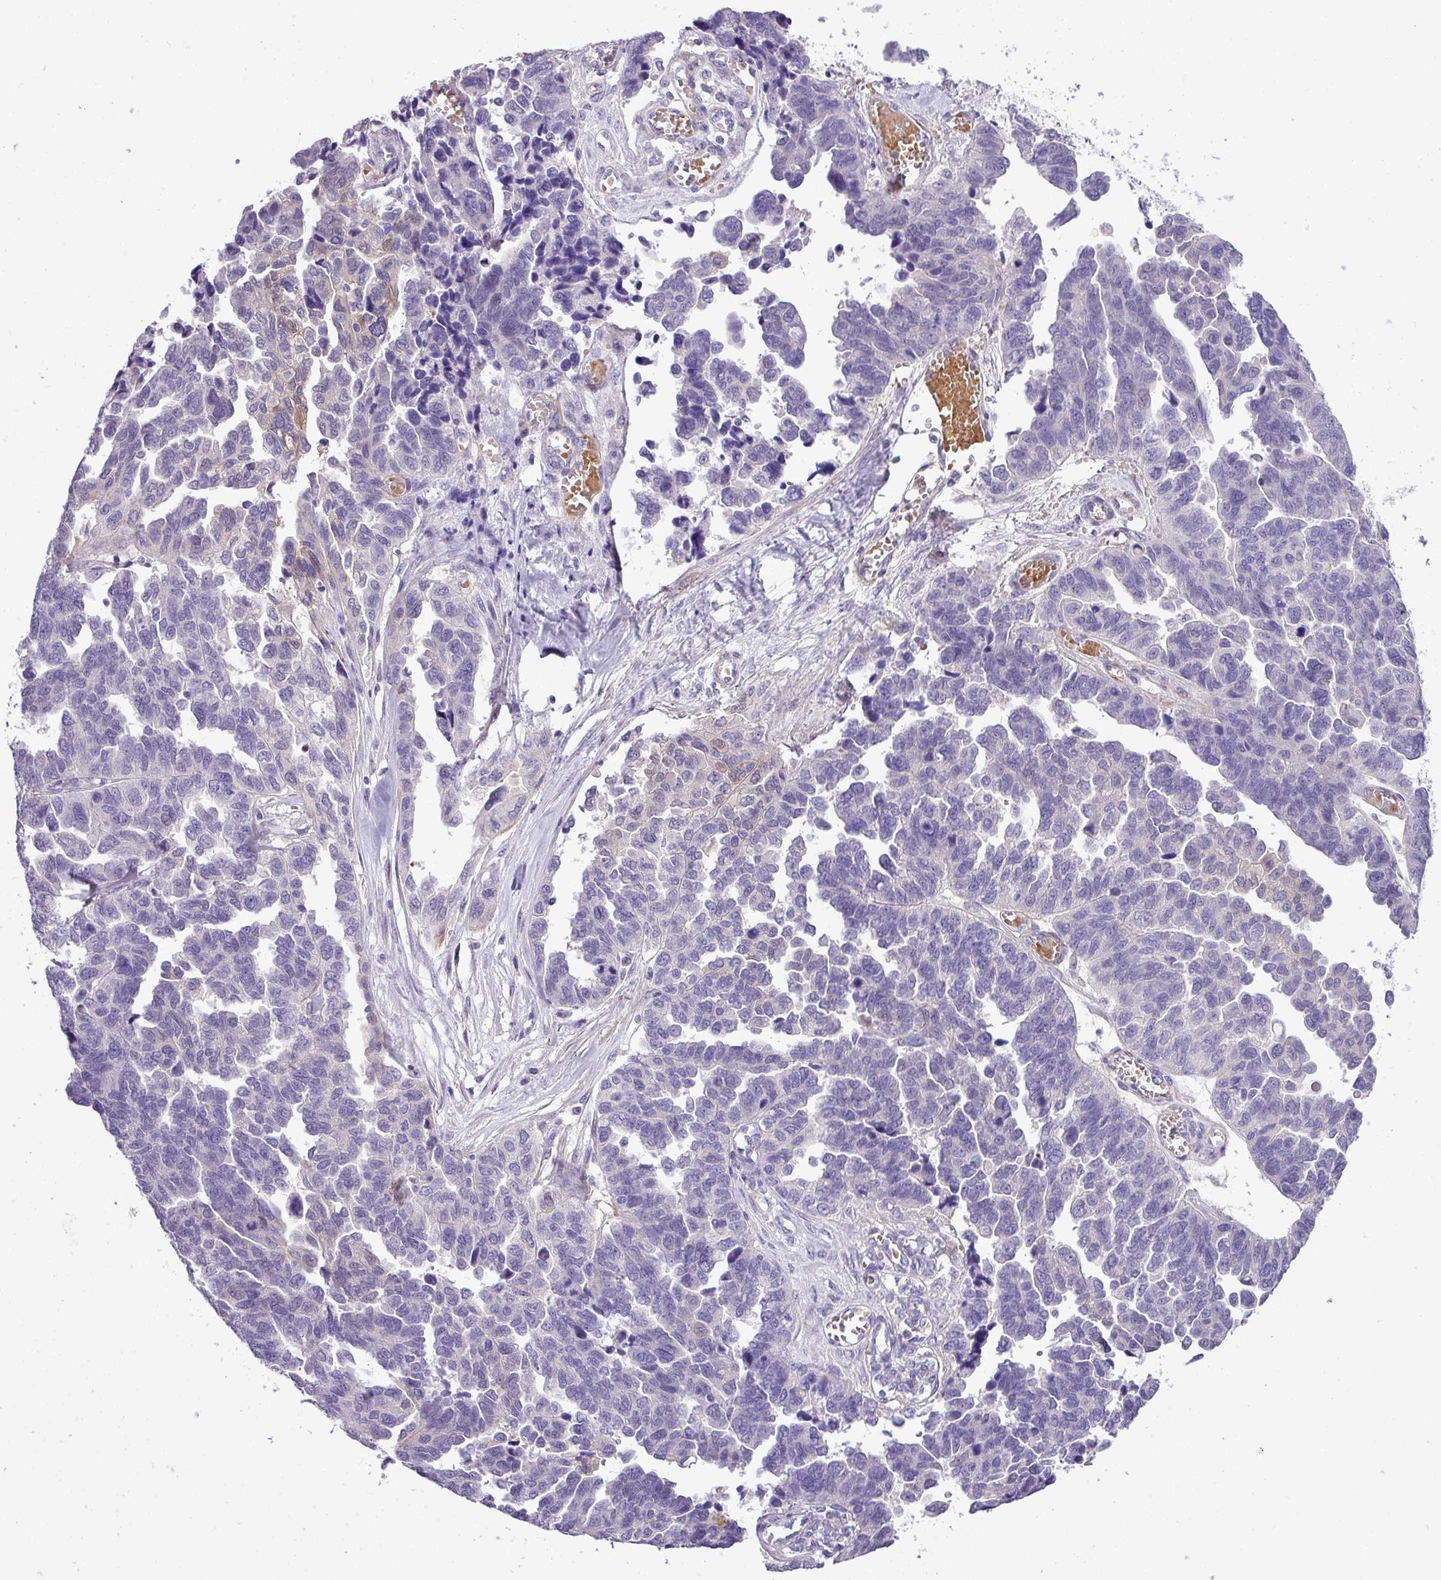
{"staining": {"intensity": "negative", "quantity": "none", "location": "none"}, "tissue": "ovarian cancer", "cell_type": "Tumor cells", "image_type": "cancer", "snomed": [{"axis": "morphology", "description": "Cystadenocarcinoma, serous, NOS"}, {"axis": "topography", "description": "Ovary"}], "caption": "Ovarian cancer stained for a protein using immunohistochemistry displays no expression tumor cells.", "gene": "NBEAL2", "patient": {"sex": "female", "age": 64}}